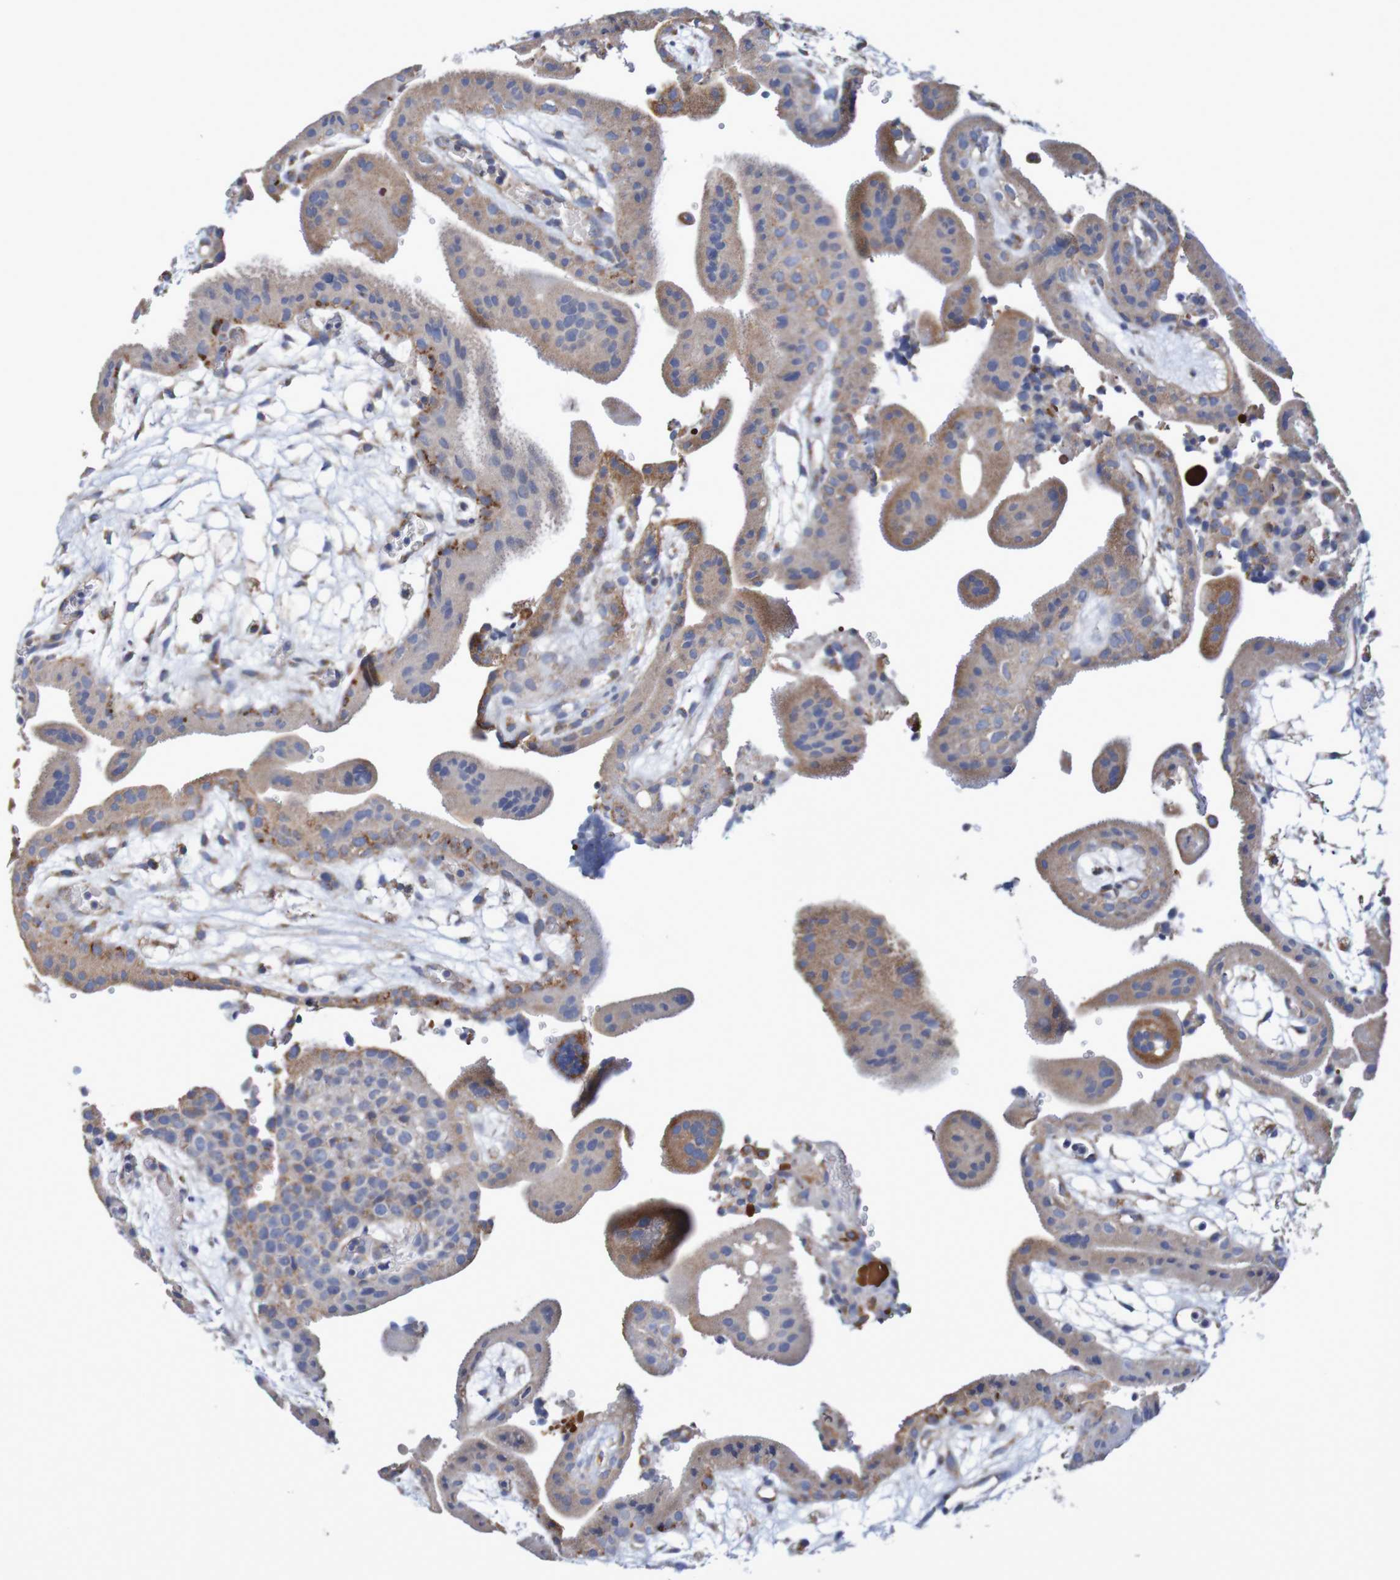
{"staining": {"intensity": "moderate", "quantity": ">75%", "location": "cytoplasmic/membranous"}, "tissue": "placenta", "cell_type": "Decidual cells", "image_type": "normal", "snomed": [{"axis": "morphology", "description": "Normal tissue, NOS"}, {"axis": "topography", "description": "Placenta"}], "caption": "Human placenta stained with a brown dye reveals moderate cytoplasmic/membranous positive positivity in approximately >75% of decidual cells.", "gene": "MMEL1", "patient": {"sex": "female", "age": 18}}